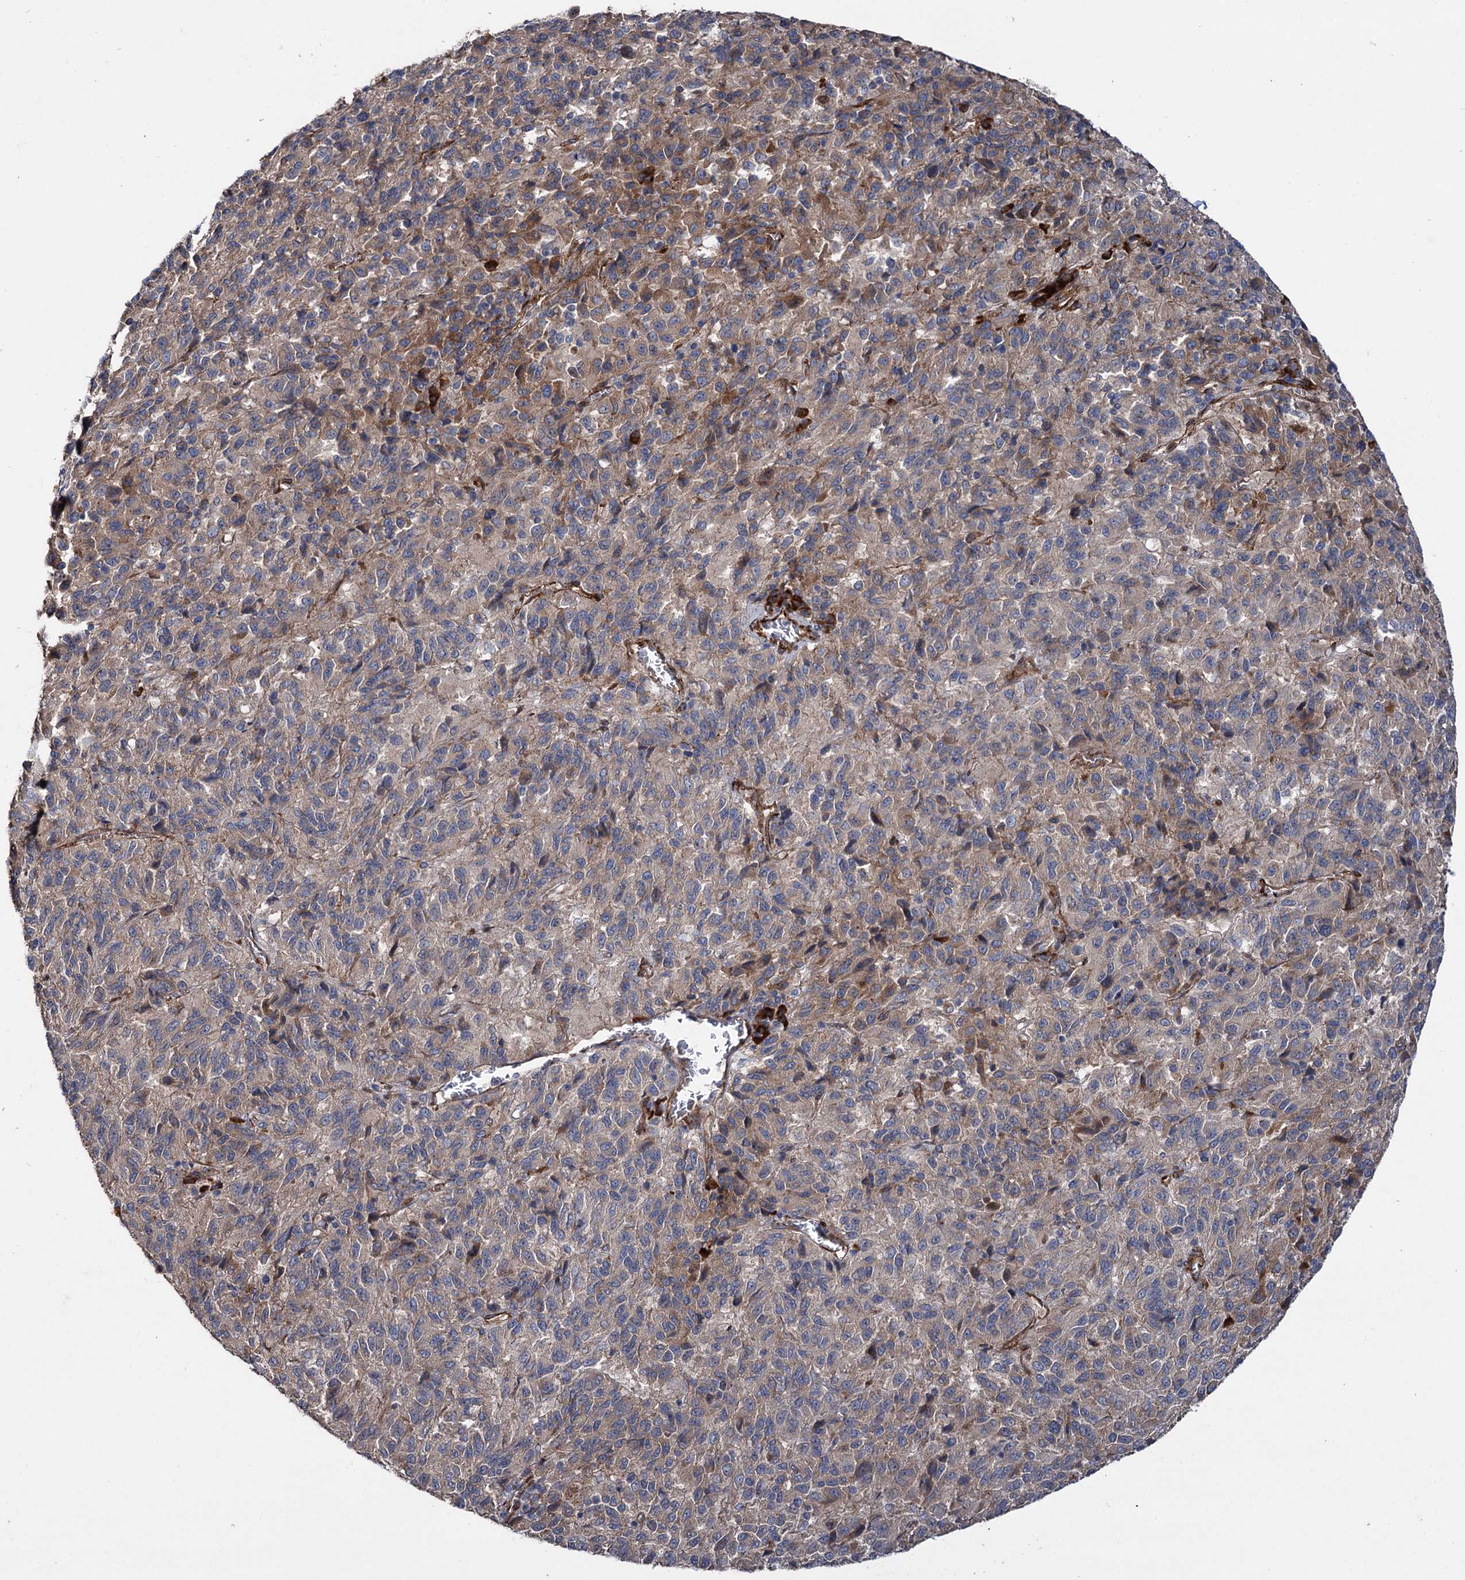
{"staining": {"intensity": "moderate", "quantity": "<25%", "location": "cytoplasmic/membranous"}, "tissue": "melanoma", "cell_type": "Tumor cells", "image_type": "cancer", "snomed": [{"axis": "morphology", "description": "Malignant melanoma, Metastatic site"}, {"axis": "topography", "description": "Lung"}], "caption": "Malignant melanoma (metastatic site) was stained to show a protein in brown. There is low levels of moderate cytoplasmic/membranous staining in approximately <25% of tumor cells.", "gene": "SPATS2", "patient": {"sex": "male", "age": 64}}